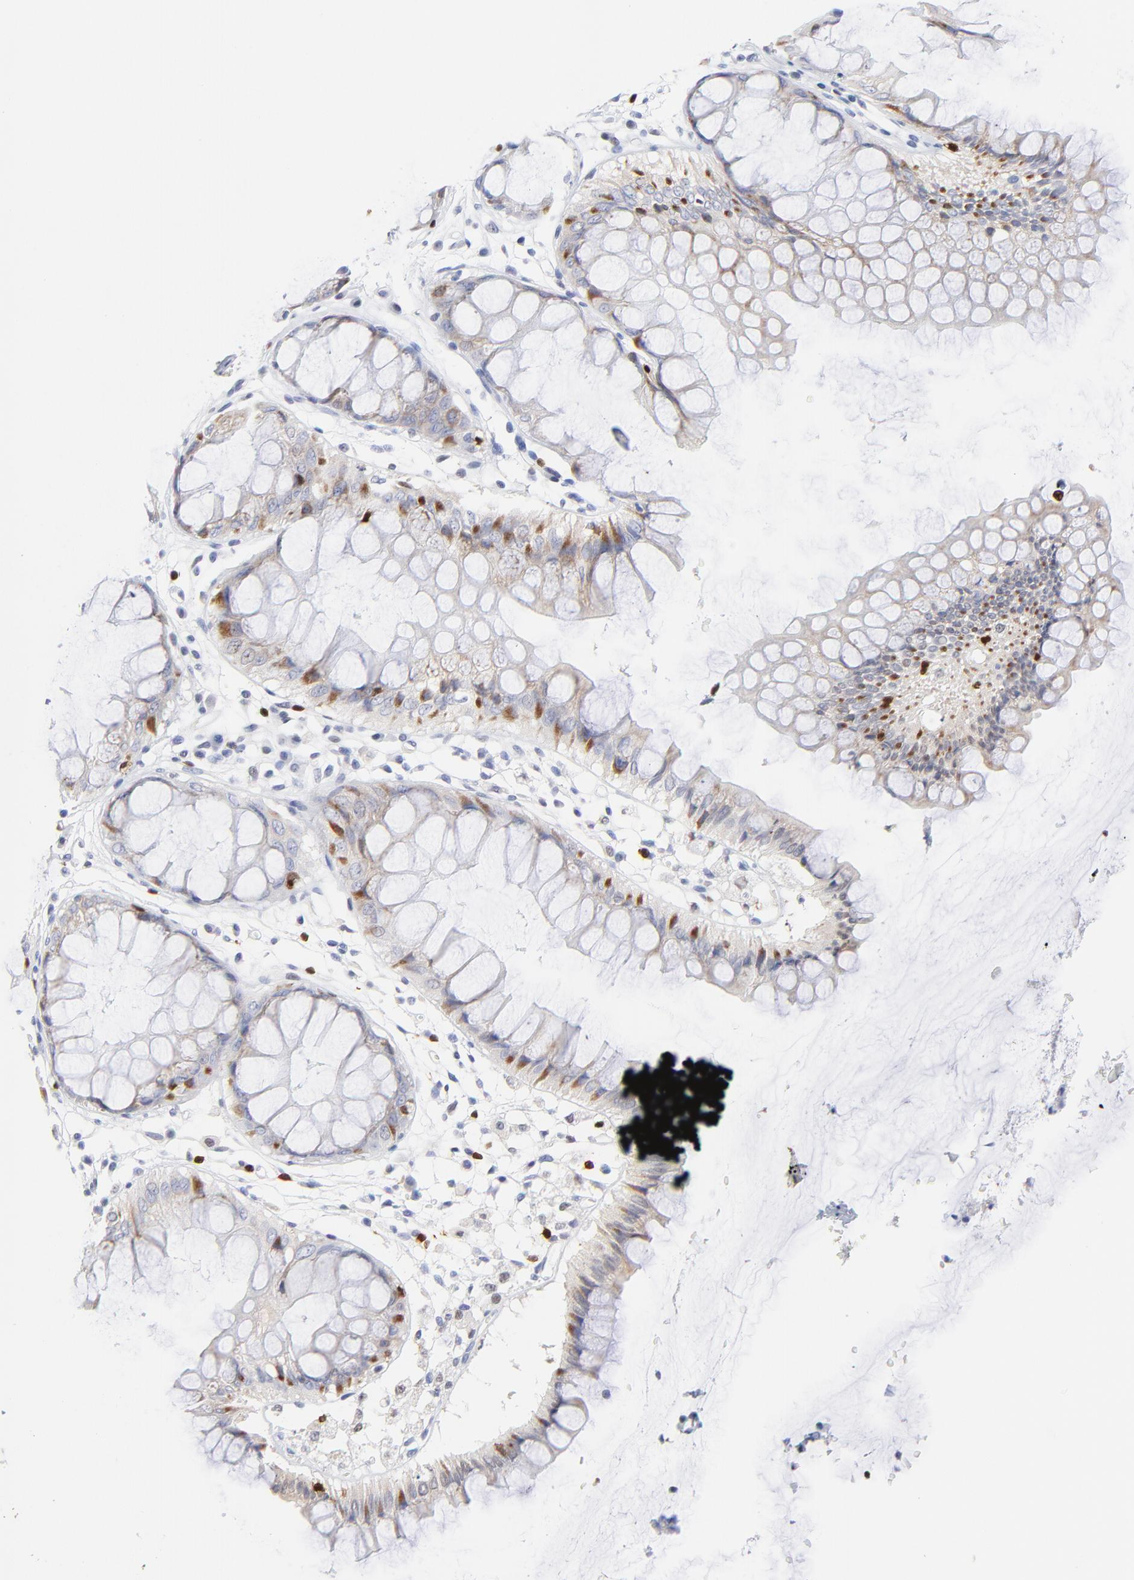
{"staining": {"intensity": "weak", "quantity": "25%-75%", "location": "cytoplasmic/membranous"}, "tissue": "rectum", "cell_type": "Glandular cells", "image_type": "normal", "snomed": [{"axis": "morphology", "description": "Normal tissue, NOS"}, {"axis": "morphology", "description": "Adenocarcinoma, NOS"}, {"axis": "topography", "description": "Rectum"}], "caption": "Immunohistochemical staining of unremarkable rectum reveals low levels of weak cytoplasmic/membranous expression in about 25%-75% of glandular cells.", "gene": "ZAP70", "patient": {"sex": "female", "age": 65}}